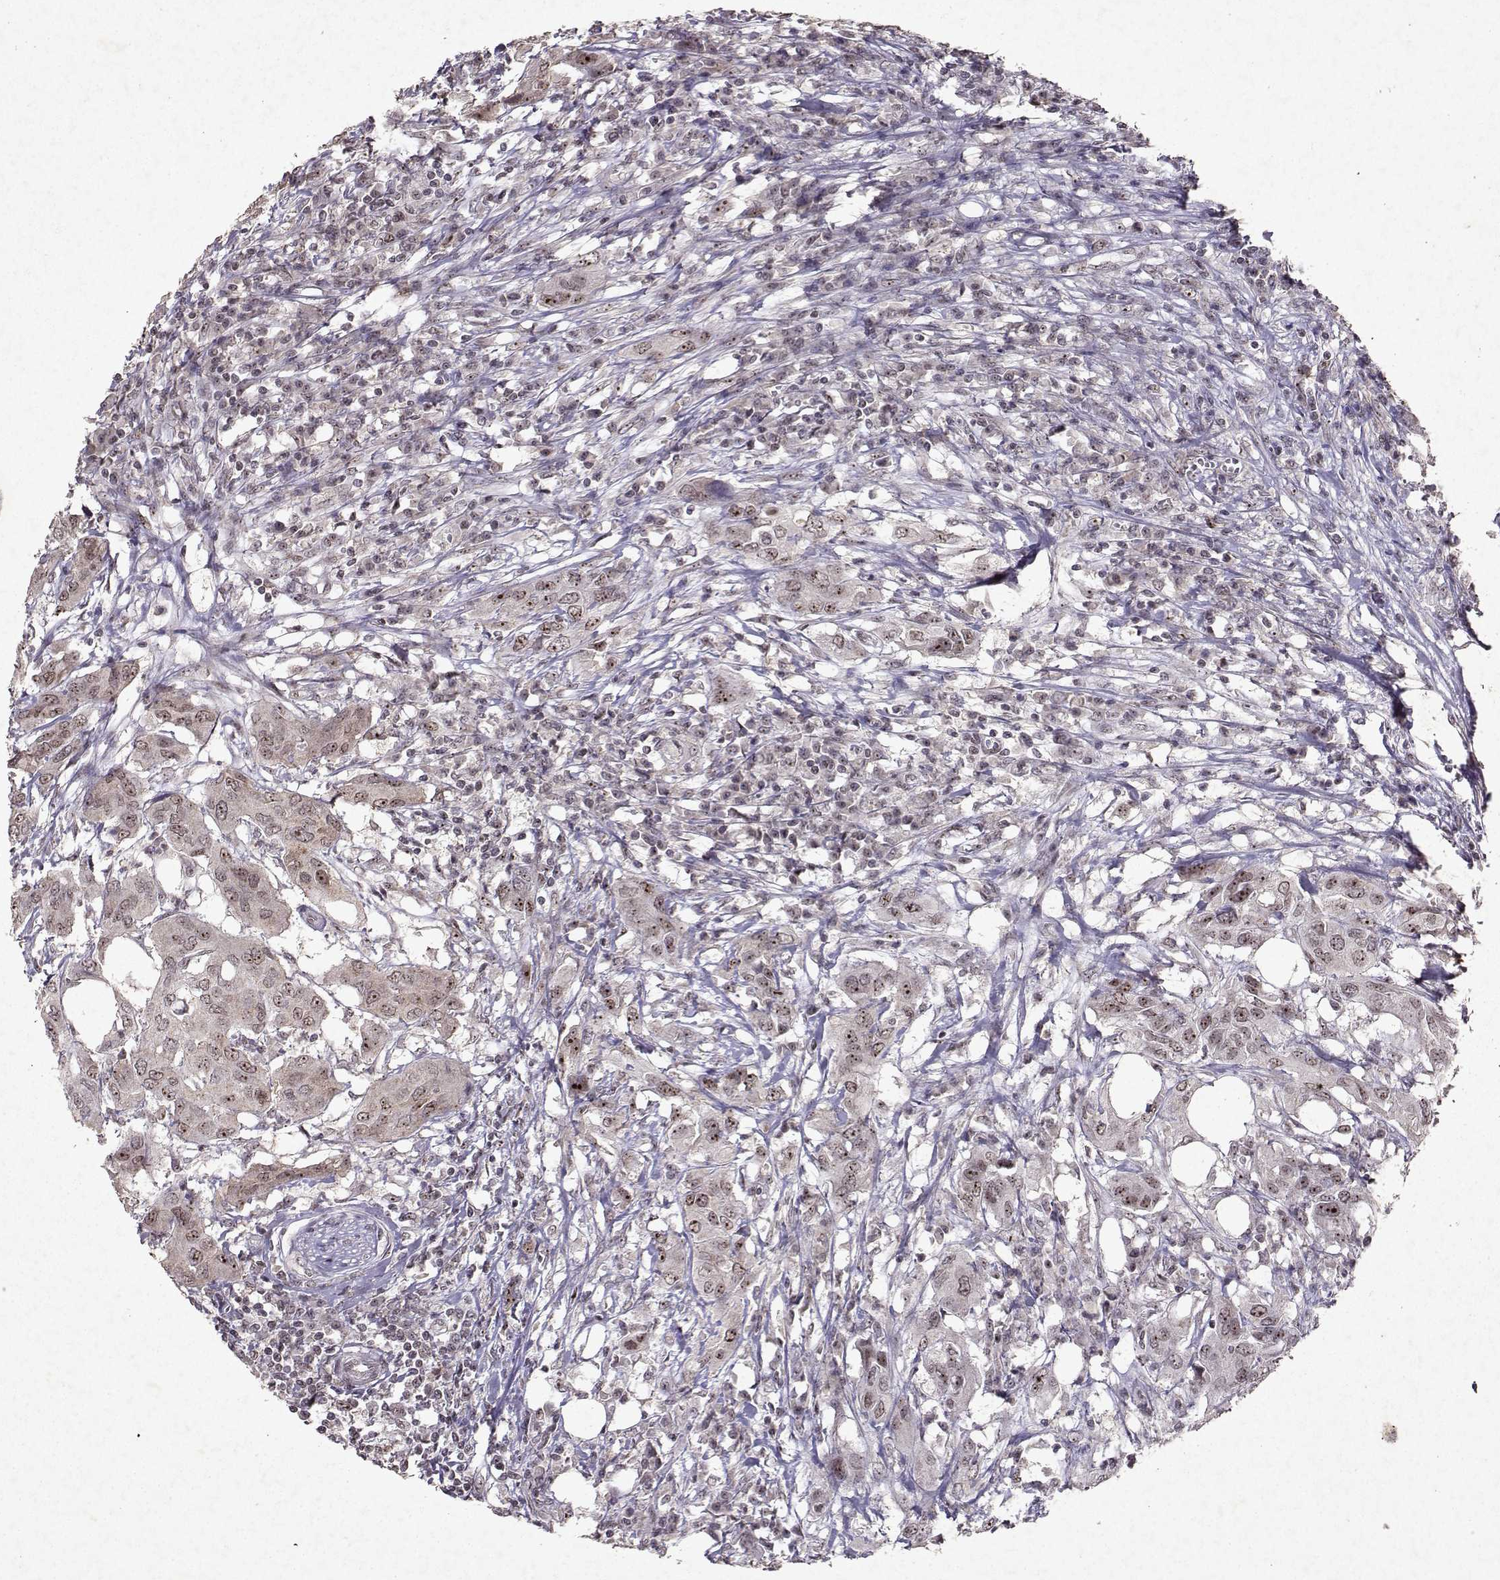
{"staining": {"intensity": "moderate", "quantity": "<25%", "location": "nuclear"}, "tissue": "urothelial cancer", "cell_type": "Tumor cells", "image_type": "cancer", "snomed": [{"axis": "morphology", "description": "Urothelial carcinoma, NOS"}, {"axis": "morphology", "description": "Urothelial carcinoma, High grade"}, {"axis": "topography", "description": "Urinary bladder"}], "caption": "A histopathology image of human urothelial cancer stained for a protein displays moderate nuclear brown staining in tumor cells. (DAB IHC, brown staining for protein, blue staining for nuclei).", "gene": "DDX56", "patient": {"sex": "male", "age": 63}}